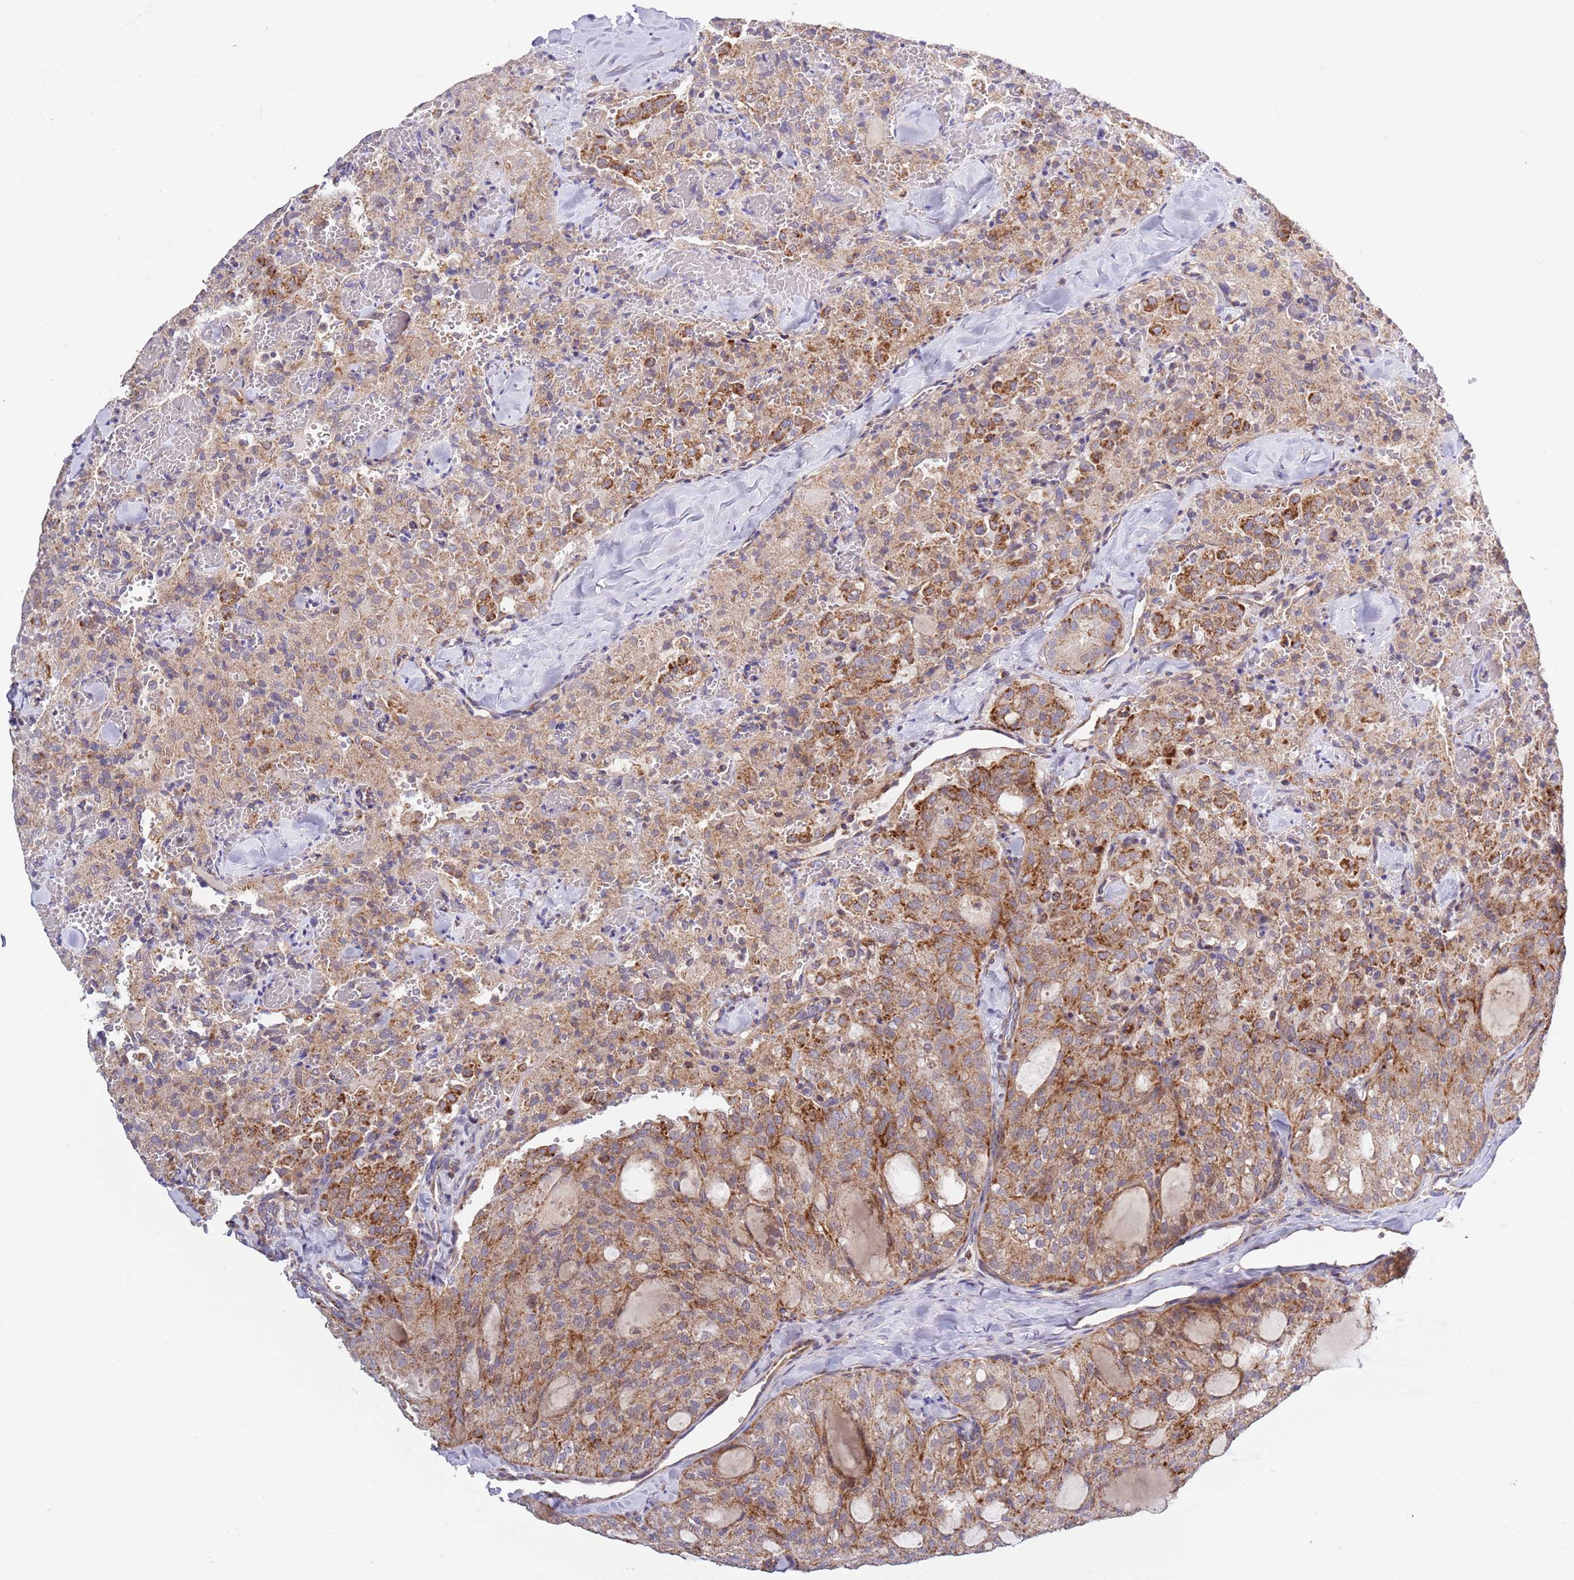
{"staining": {"intensity": "moderate", "quantity": ">75%", "location": "cytoplasmic/membranous"}, "tissue": "thyroid cancer", "cell_type": "Tumor cells", "image_type": "cancer", "snomed": [{"axis": "morphology", "description": "Follicular adenoma carcinoma, NOS"}, {"axis": "topography", "description": "Thyroid gland"}], "caption": "Immunohistochemical staining of human follicular adenoma carcinoma (thyroid) exhibits medium levels of moderate cytoplasmic/membranous staining in approximately >75% of tumor cells.", "gene": "IRS4", "patient": {"sex": "male", "age": 75}}